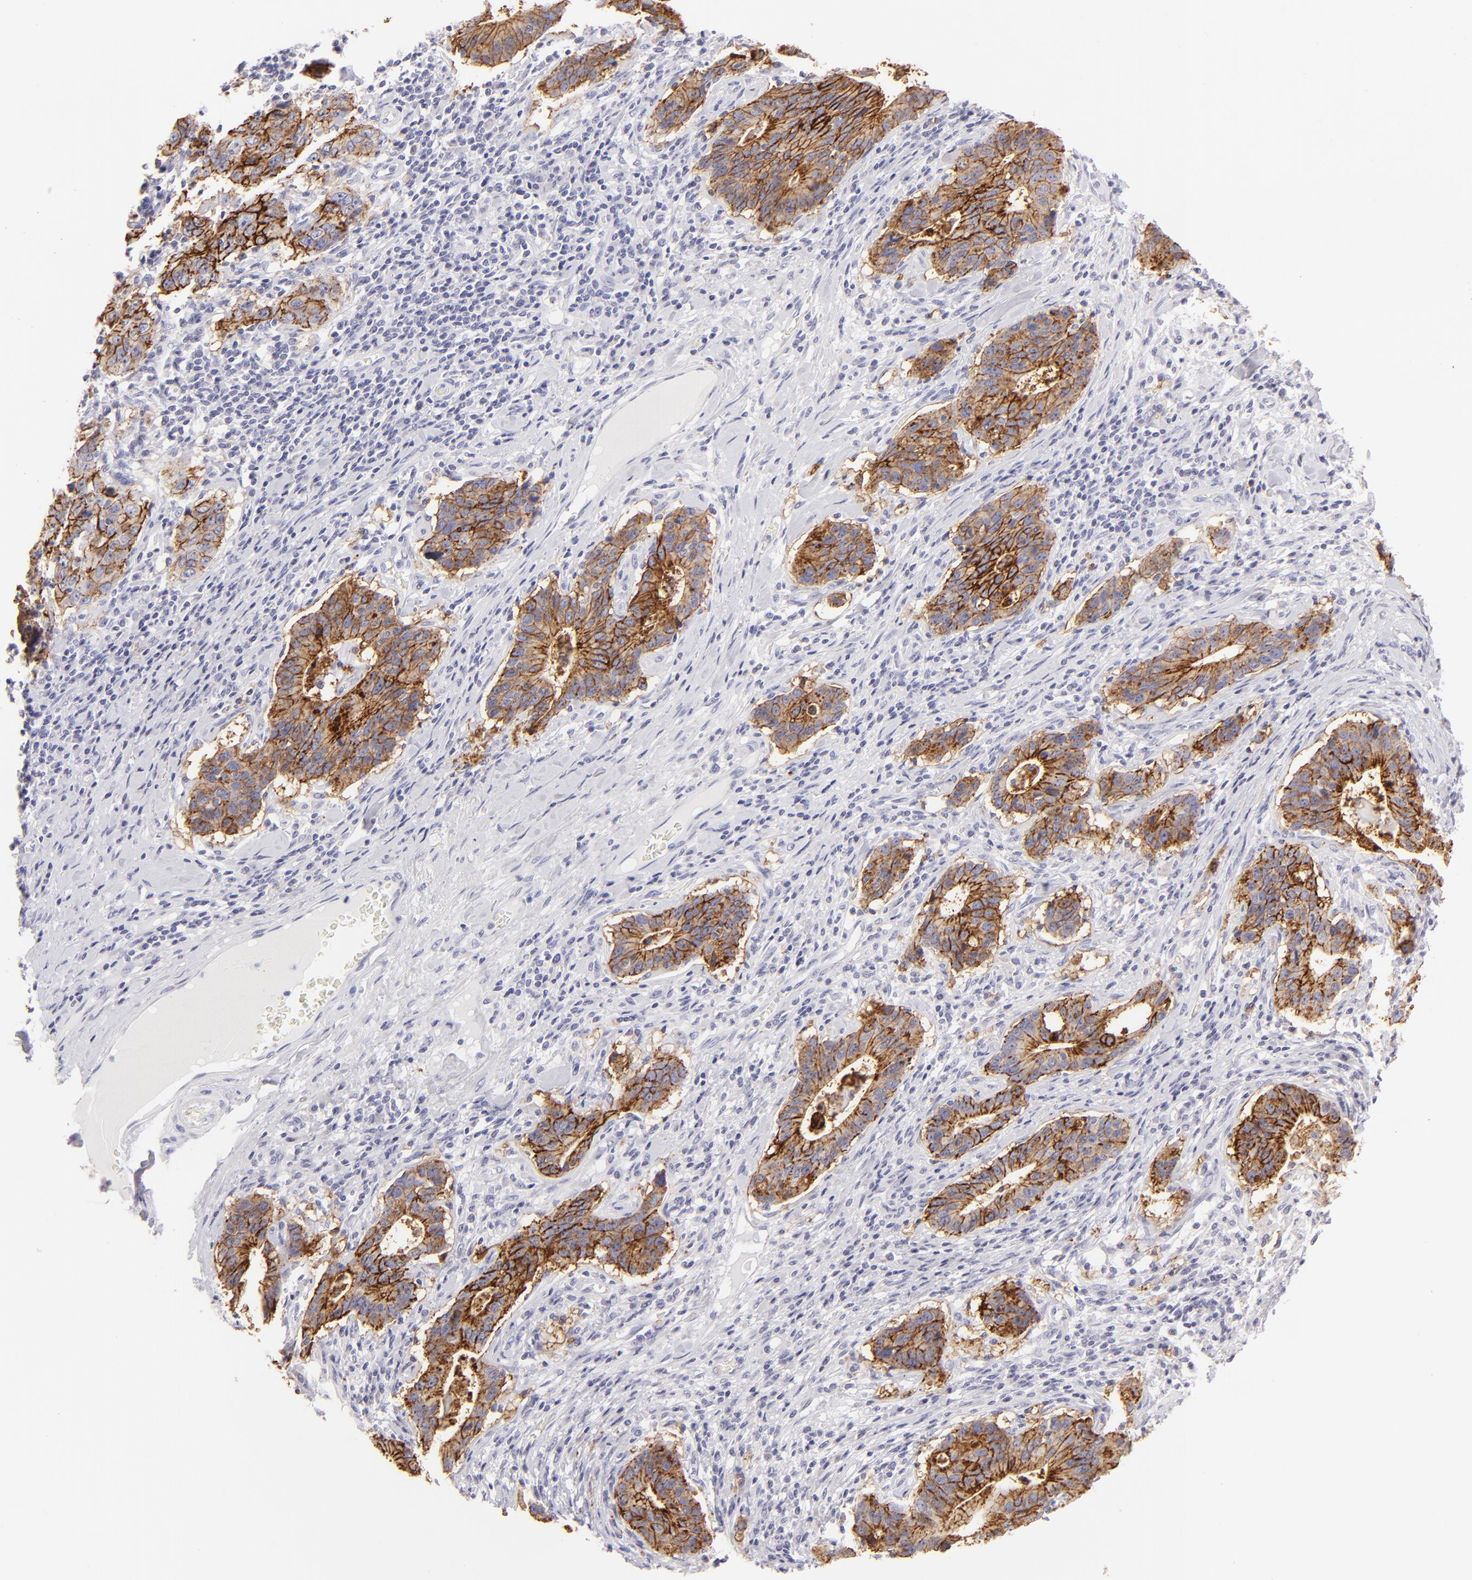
{"staining": {"intensity": "moderate", "quantity": ">75%", "location": "cytoplasmic/membranous"}, "tissue": "stomach cancer", "cell_type": "Tumor cells", "image_type": "cancer", "snomed": [{"axis": "morphology", "description": "Adenocarcinoma, NOS"}, {"axis": "topography", "description": "Esophagus"}, {"axis": "topography", "description": "Stomach"}], "caption": "Immunohistochemistry (IHC) histopathology image of stomach cancer stained for a protein (brown), which exhibits medium levels of moderate cytoplasmic/membranous staining in approximately >75% of tumor cells.", "gene": "CLDN4", "patient": {"sex": "male", "age": 74}}